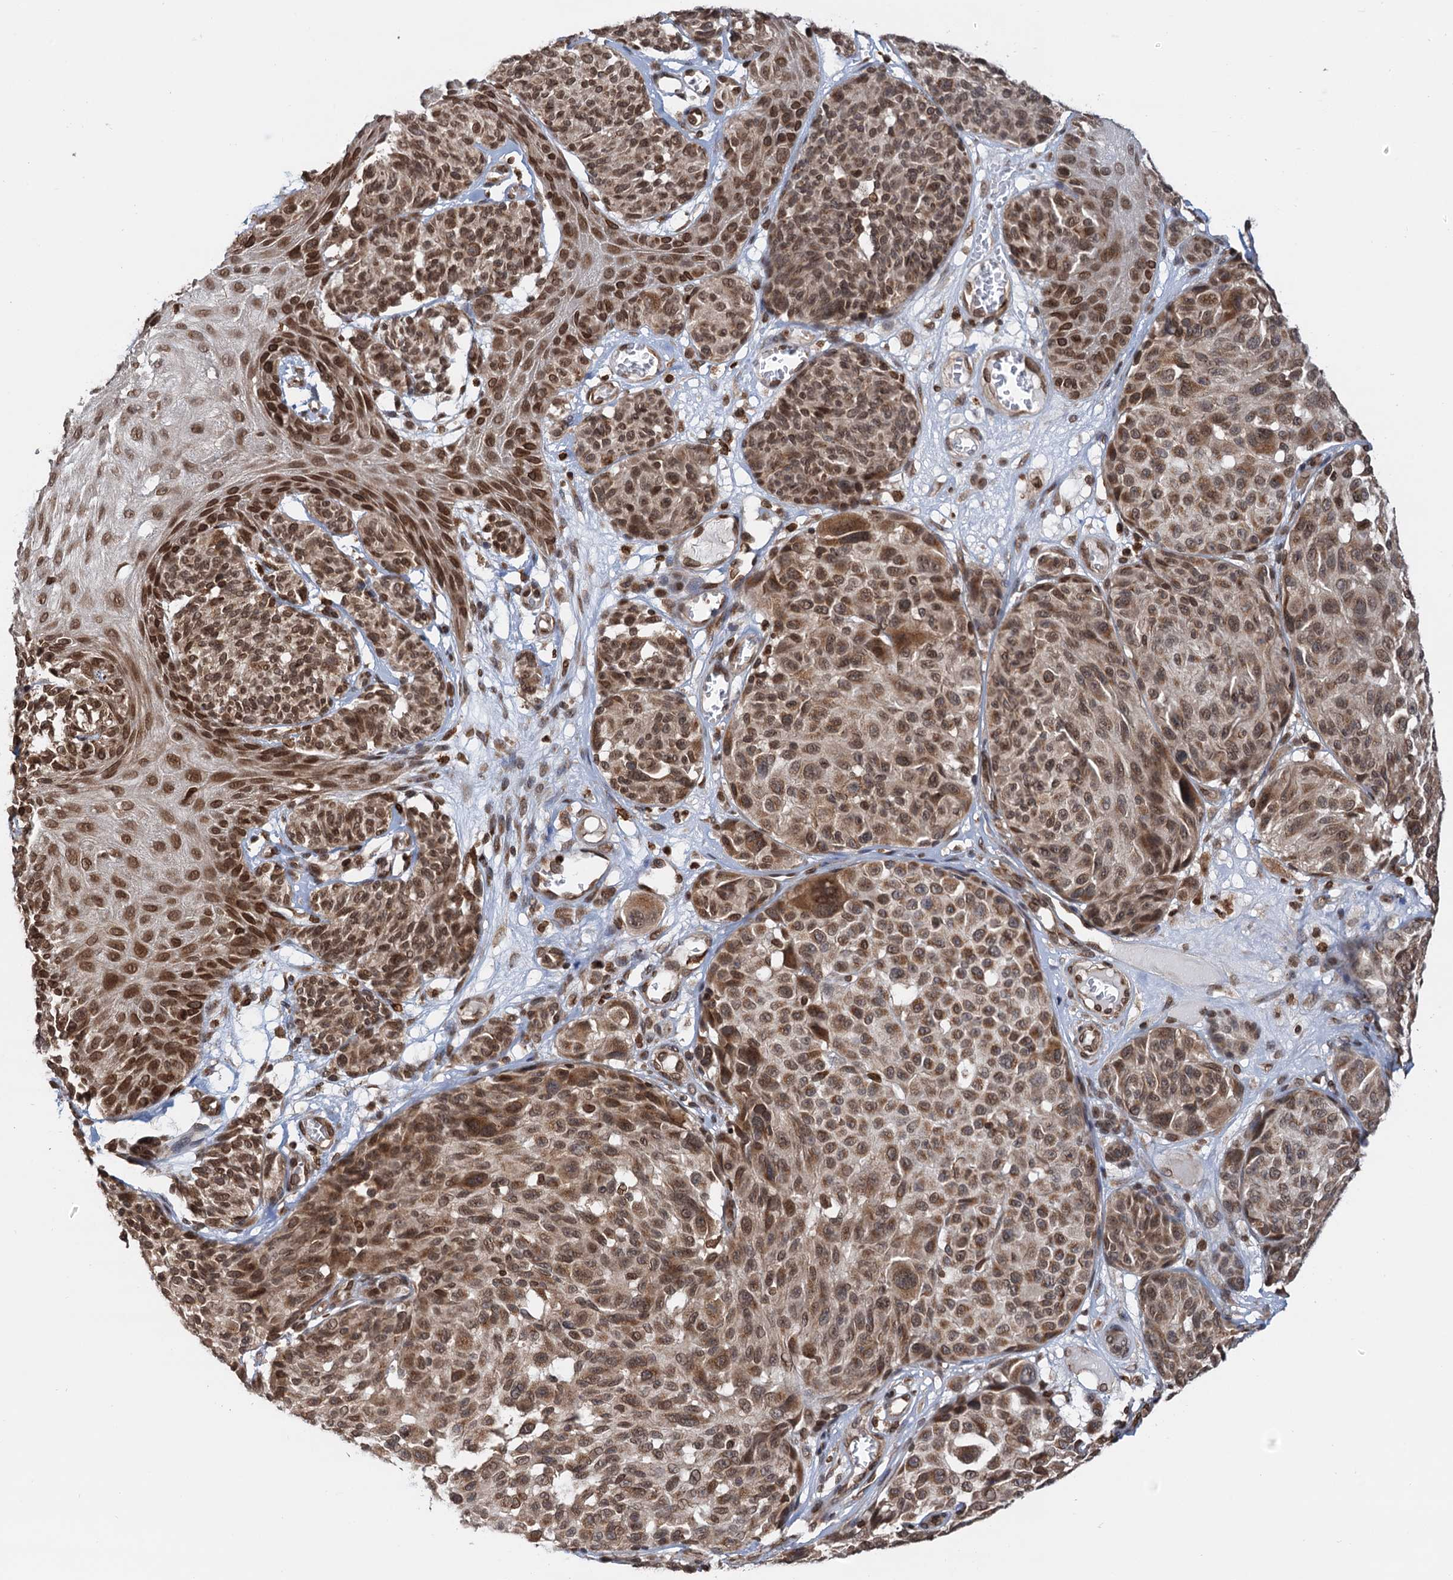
{"staining": {"intensity": "moderate", "quantity": ">75%", "location": "cytoplasmic/membranous,nuclear"}, "tissue": "melanoma", "cell_type": "Tumor cells", "image_type": "cancer", "snomed": [{"axis": "morphology", "description": "Malignant melanoma, NOS"}, {"axis": "topography", "description": "Skin"}], "caption": "Immunohistochemical staining of malignant melanoma reveals moderate cytoplasmic/membranous and nuclear protein staining in about >75% of tumor cells.", "gene": "ZC3H13", "patient": {"sex": "male", "age": 83}}